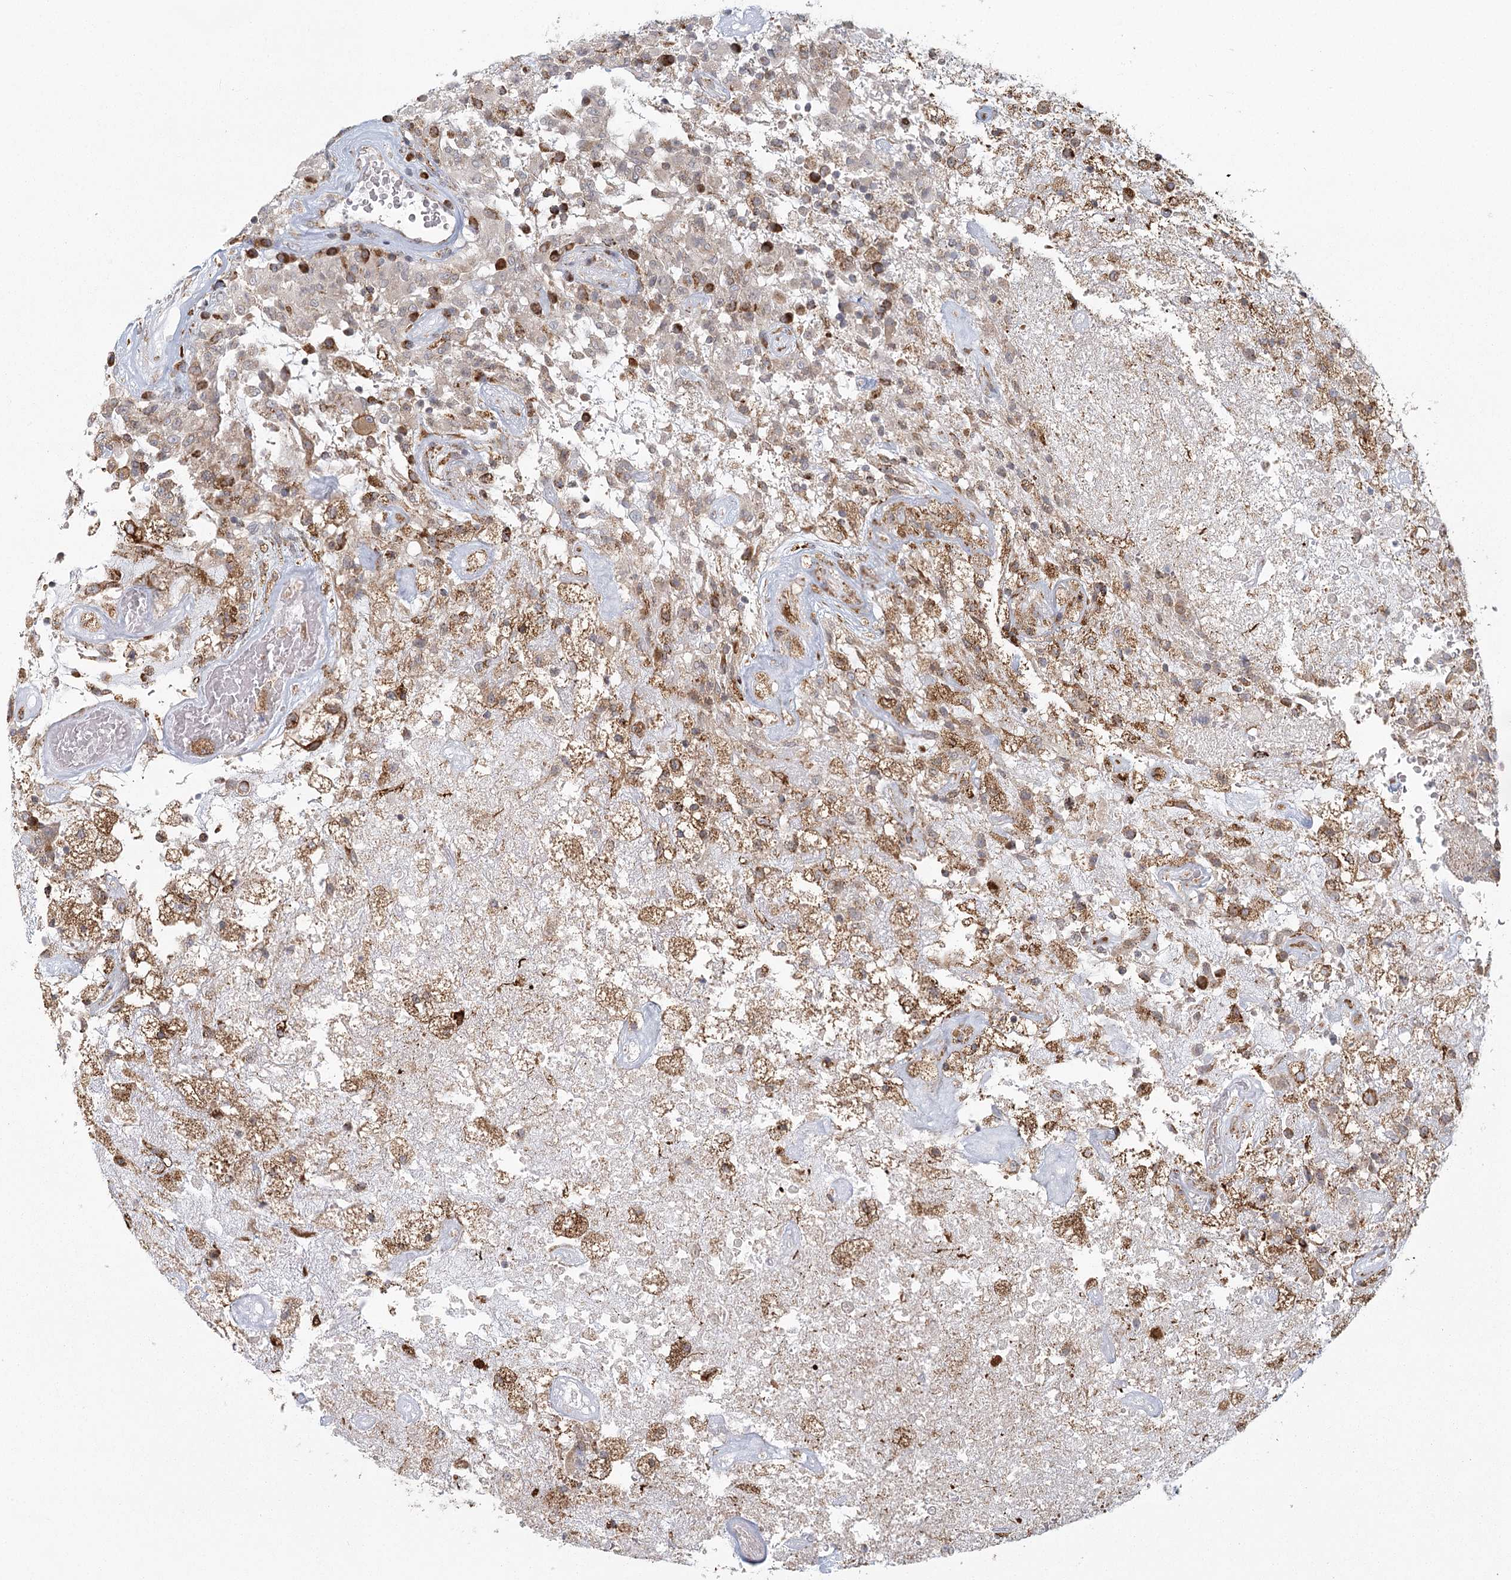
{"staining": {"intensity": "moderate", "quantity": "25%-75%", "location": "cytoplasmic/membranous"}, "tissue": "glioma", "cell_type": "Tumor cells", "image_type": "cancer", "snomed": [{"axis": "morphology", "description": "Glioma, malignant, High grade"}, {"axis": "topography", "description": "Brain"}], "caption": "Glioma stained with DAB (3,3'-diaminobenzidine) immunohistochemistry shows medium levels of moderate cytoplasmic/membranous expression in about 25%-75% of tumor cells.", "gene": "LACTB", "patient": {"sex": "female", "age": 57}}